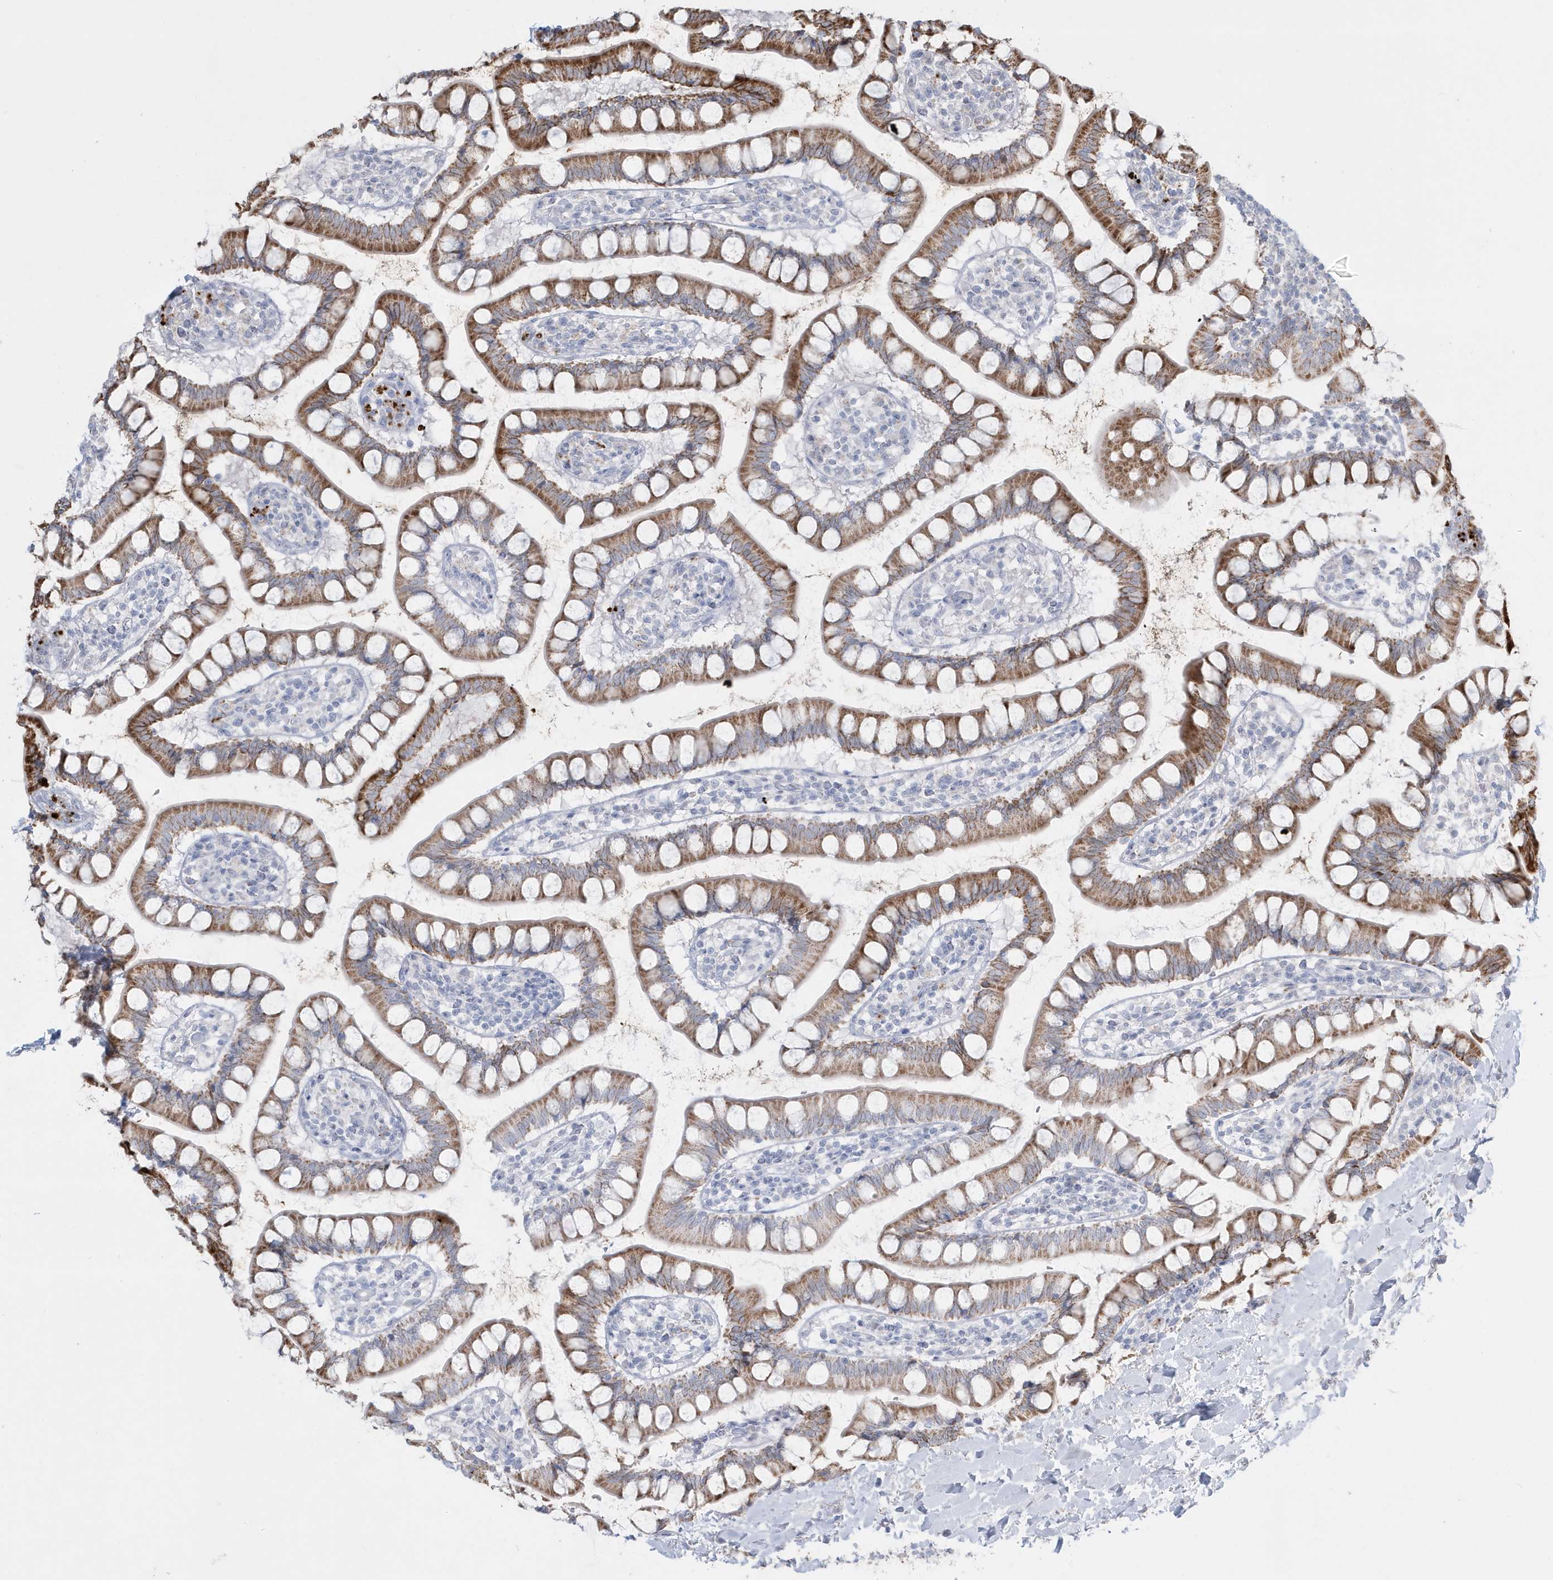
{"staining": {"intensity": "moderate", "quantity": ">75%", "location": "cytoplasmic/membranous"}, "tissue": "small intestine", "cell_type": "Glandular cells", "image_type": "normal", "snomed": [{"axis": "morphology", "description": "Normal tissue, NOS"}, {"axis": "topography", "description": "Small intestine"}], "caption": "Immunohistochemical staining of unremarkable human small intestine exhibits moderate cytoplasmic/membranous protein staining in about >75% of glandular cells. The staining was performed using DAB (3,3'-diaminobenzidine) to visualize the protein expression in brown, while the nuclei were stained in blue with hematoxylin (Magnification: 20x).", "gene": "FNDC1", "patient": {"sex": "female", "age": 84}}